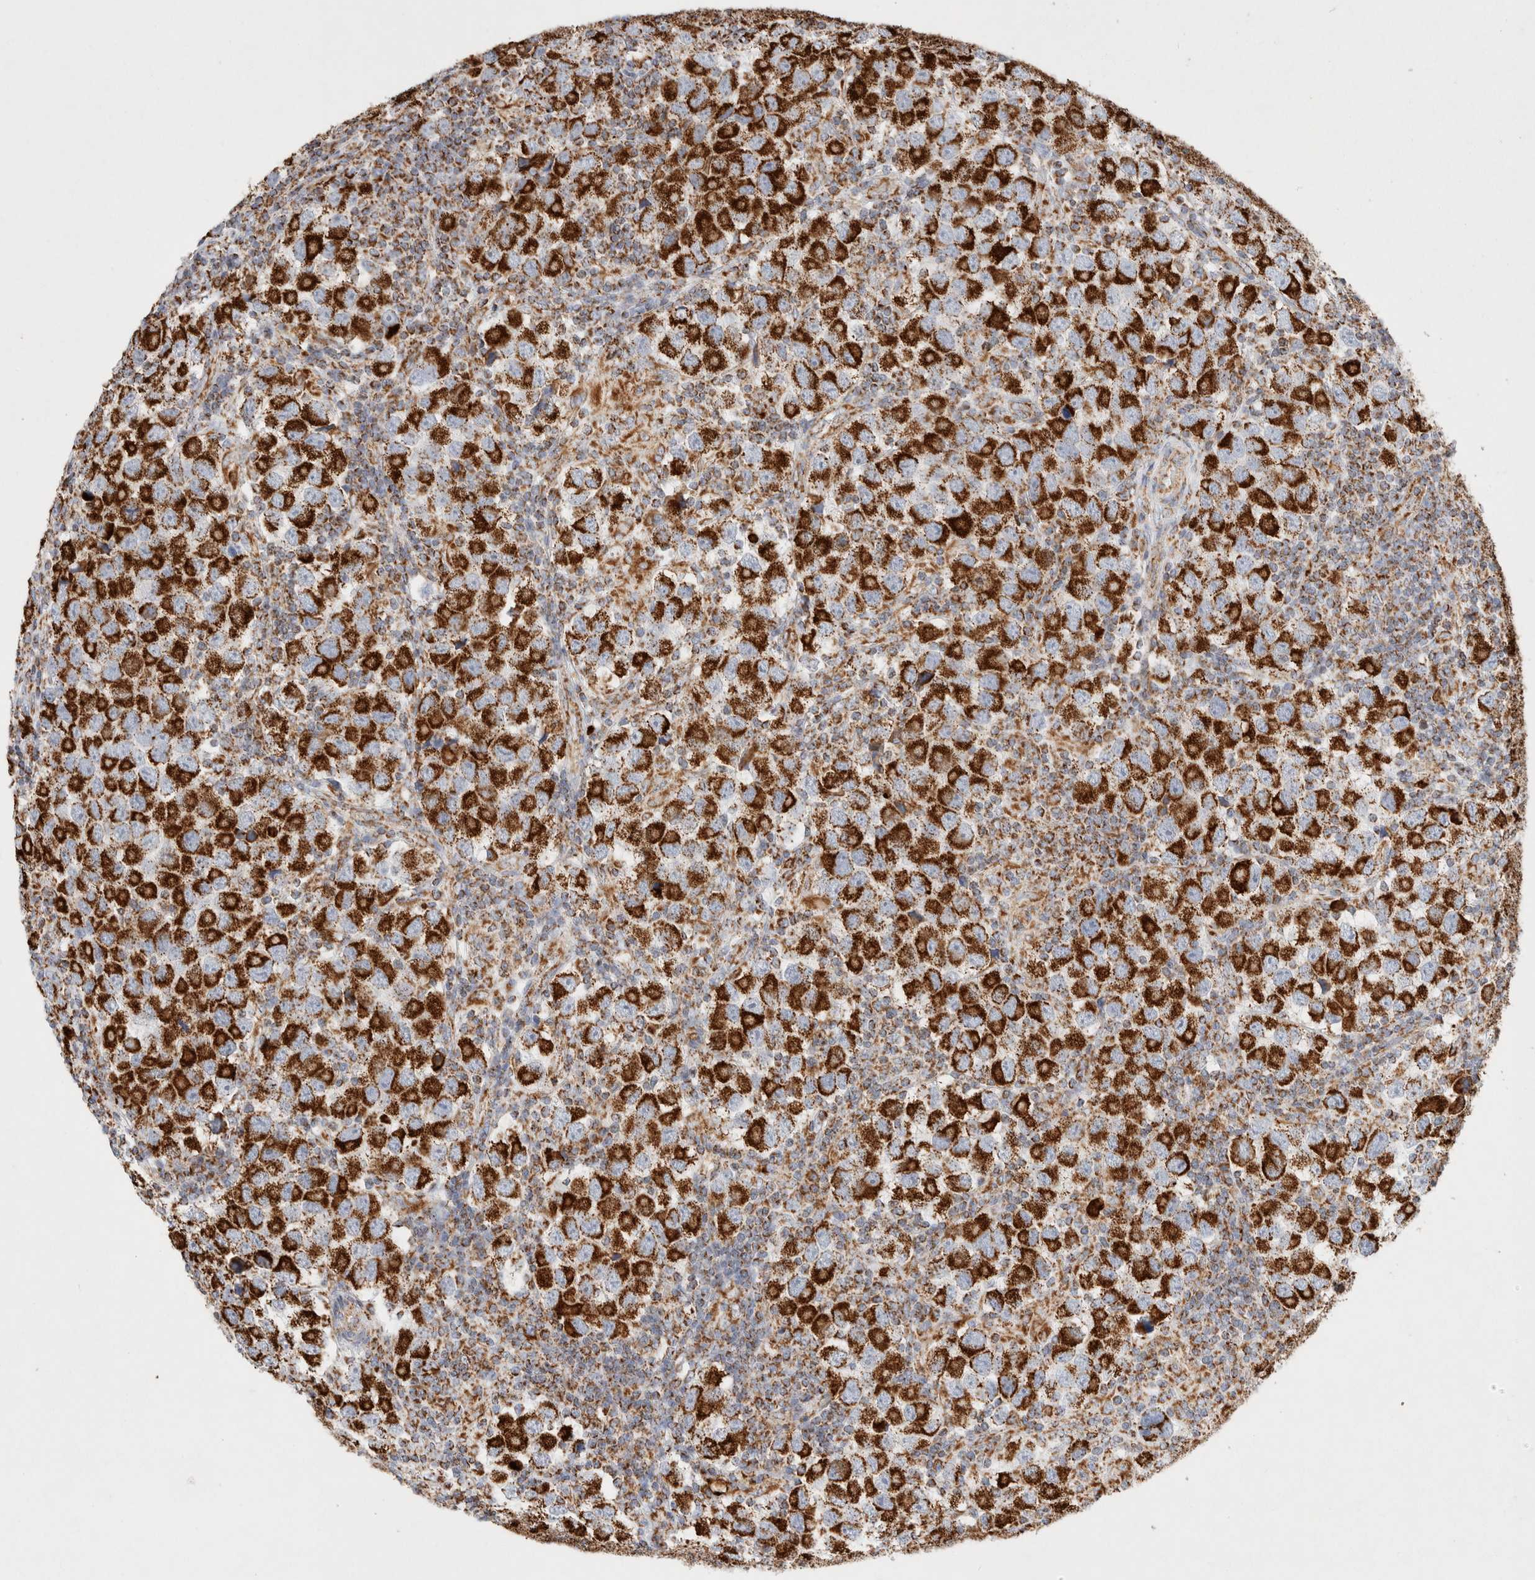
{"staining": {"intensity": "strong", "quantity": ">75%", "location": "cytoplasmic/membranous"}, "tissue": "testis cancer", "cell_type": "Tumor cells", "image_type": "cancer", "snomed": [{"axis": "morphology", "description": "Carcinoma, Embryonal, NOS"}, {"axis": "topography", "description": "Testis"}], "caption": "Human testis cancer stained for a protein (brown) displays strong cytoplasmic/membranous positive staining in approximately >75% of tumor cells.", "gene": "PHB2", "patient": {"sex": "male", "age": 21}}